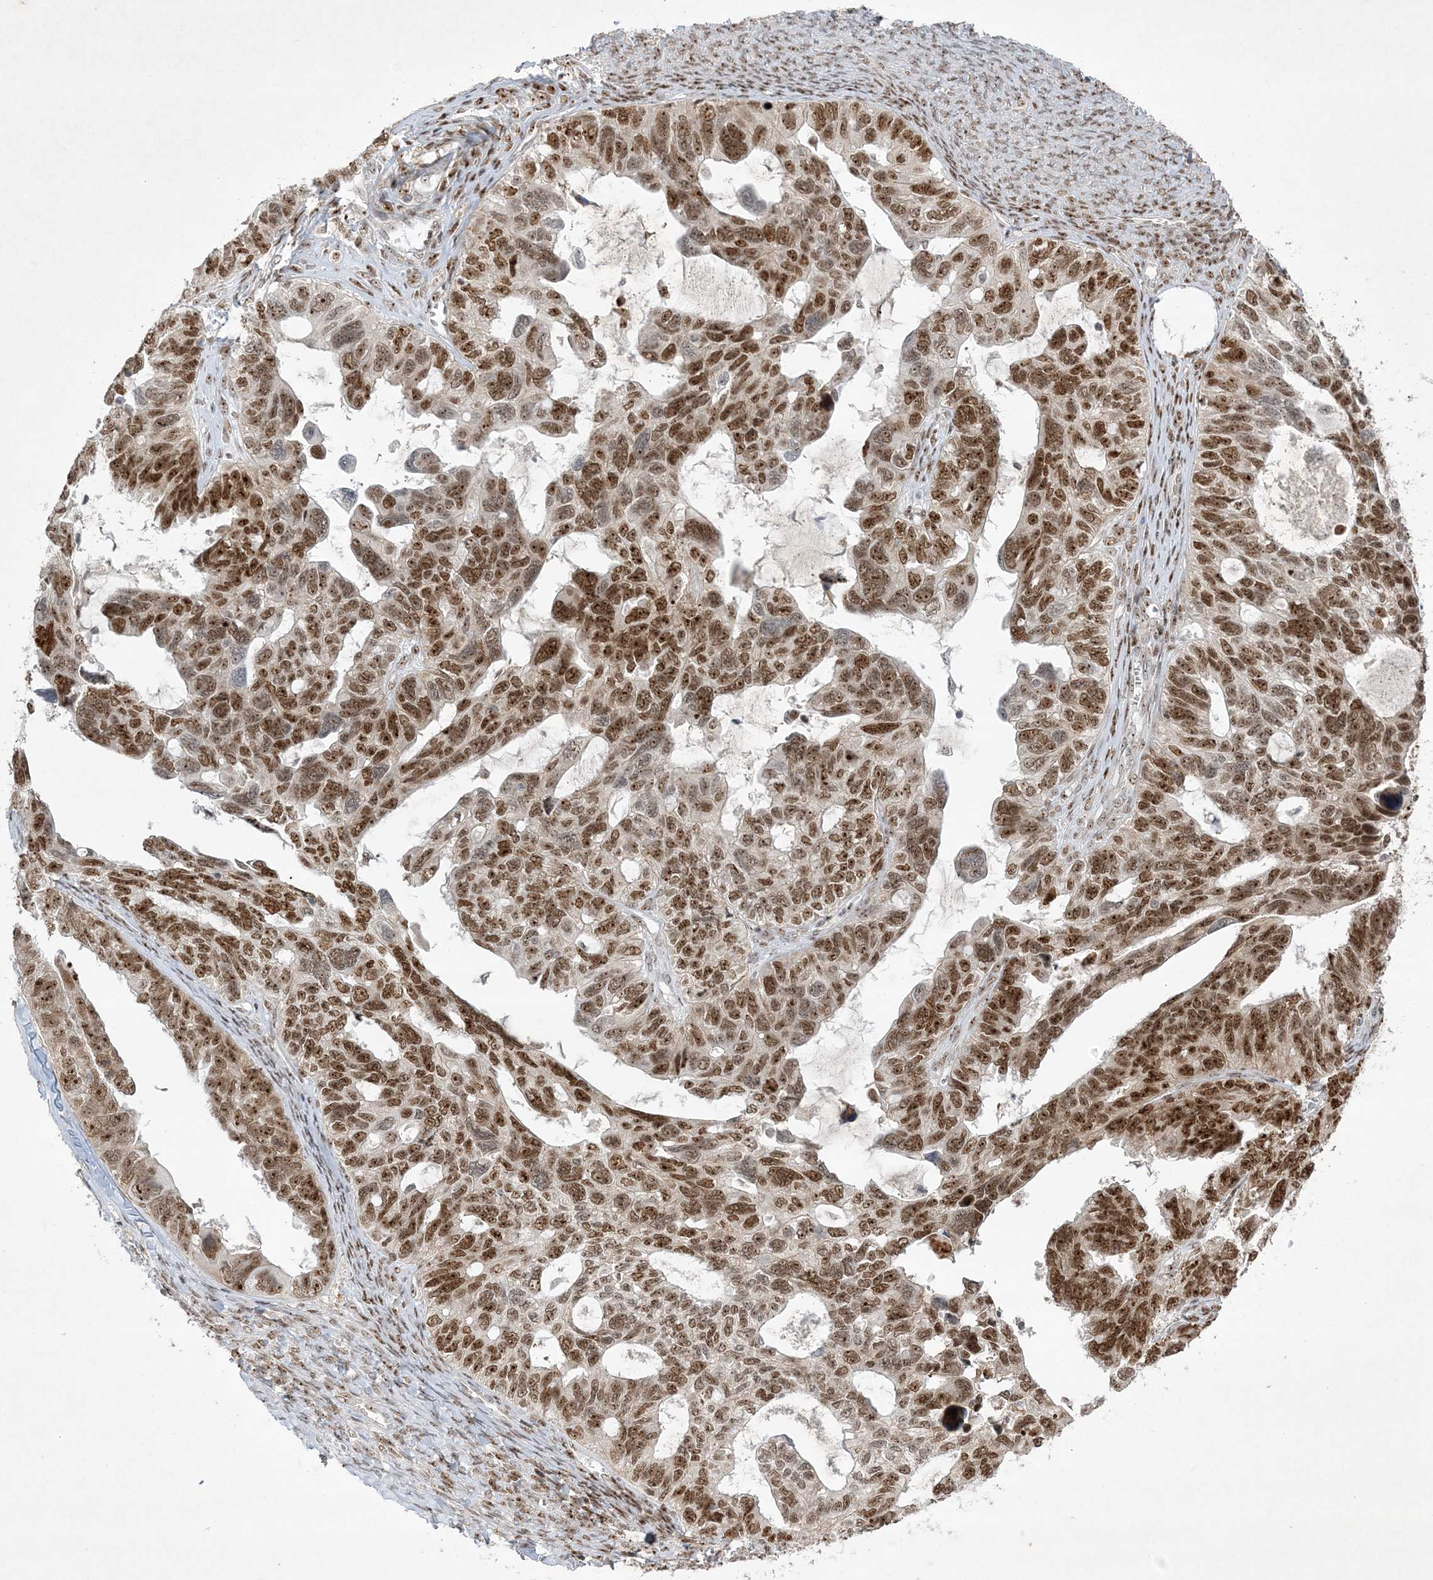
{"staining": {"intensity": "strong", "quantity": "25%-75%", "location": "nuclear"}, "tissue": "ovarian cancer", "cell_type": "Tumor cells", "image_type": "cancer", "snomed": [{"axis": "morphology", "description": "Cystadenocarcinoma, serous, NOS"}, {"axis": "topography", "description": "Ovary"}], "caption": "Immunohistochemistry (DAB (3,3'-diaminobenzidine)) staining of serous cystadenocarcinoma (ovarian) displays strong nuclear protein staining in about 25%-75% of tumor cells. (DAB = brown stain, brightfield microscopy at high magnification).", "gene": "NPM3", "patient": {"sex": "female", "age": 79}}